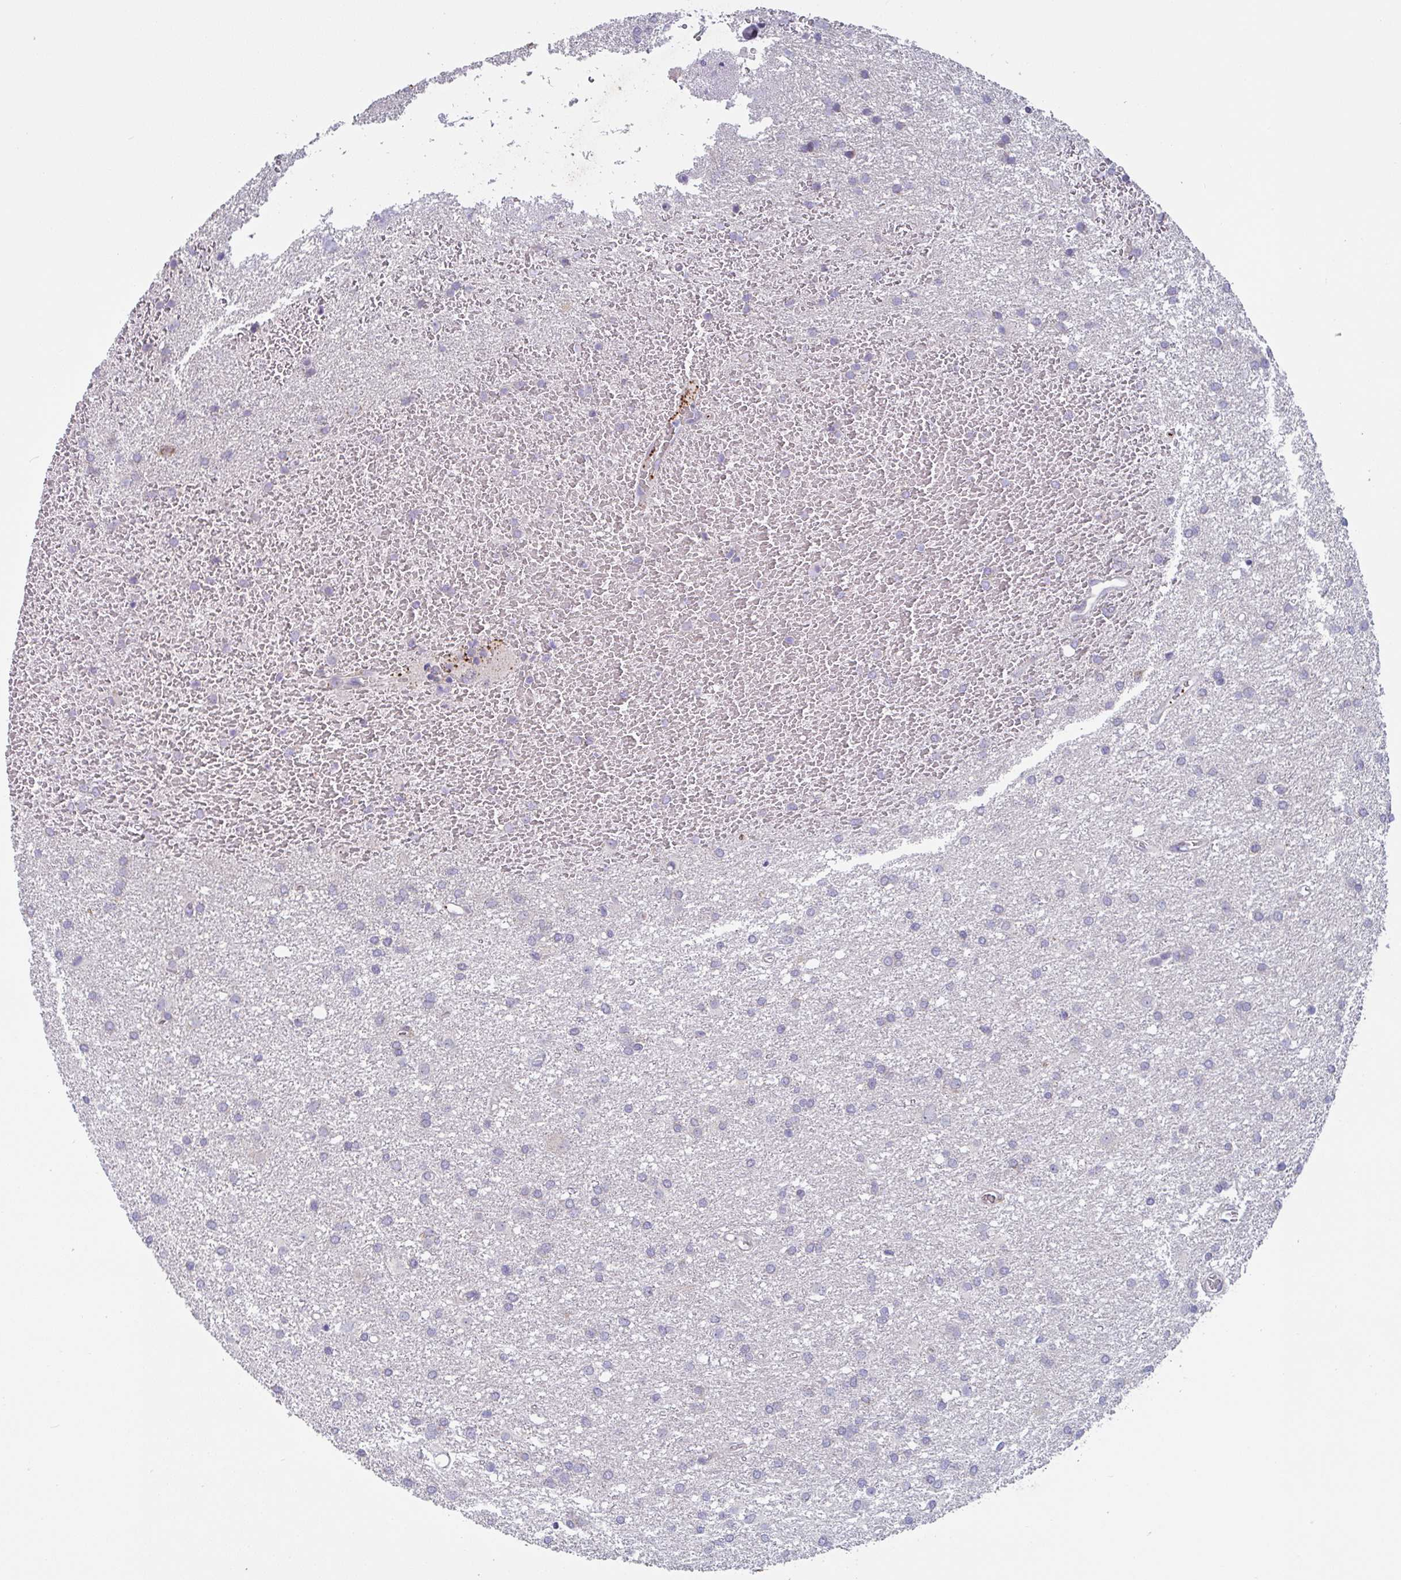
{"staining": {"intensity": "negative", "quantity": "none", "location": "none"}, "tissue": "glioma", "cell_type": "Tumor cells", "image_type": "cancer", "snomed": [{"axis": "morphology", "description": "Glioma, malignant, High grade"}, {"axis": "topography", "description": "Brain"}], "caption": "Immunohistochemistry (IHC) image of high-grade glioma (malignant) stained for a protein (brown), which shows no expression in tumor cells.", "gene": "MRPS2", "patient": {"sex": "female", "age": 50}}